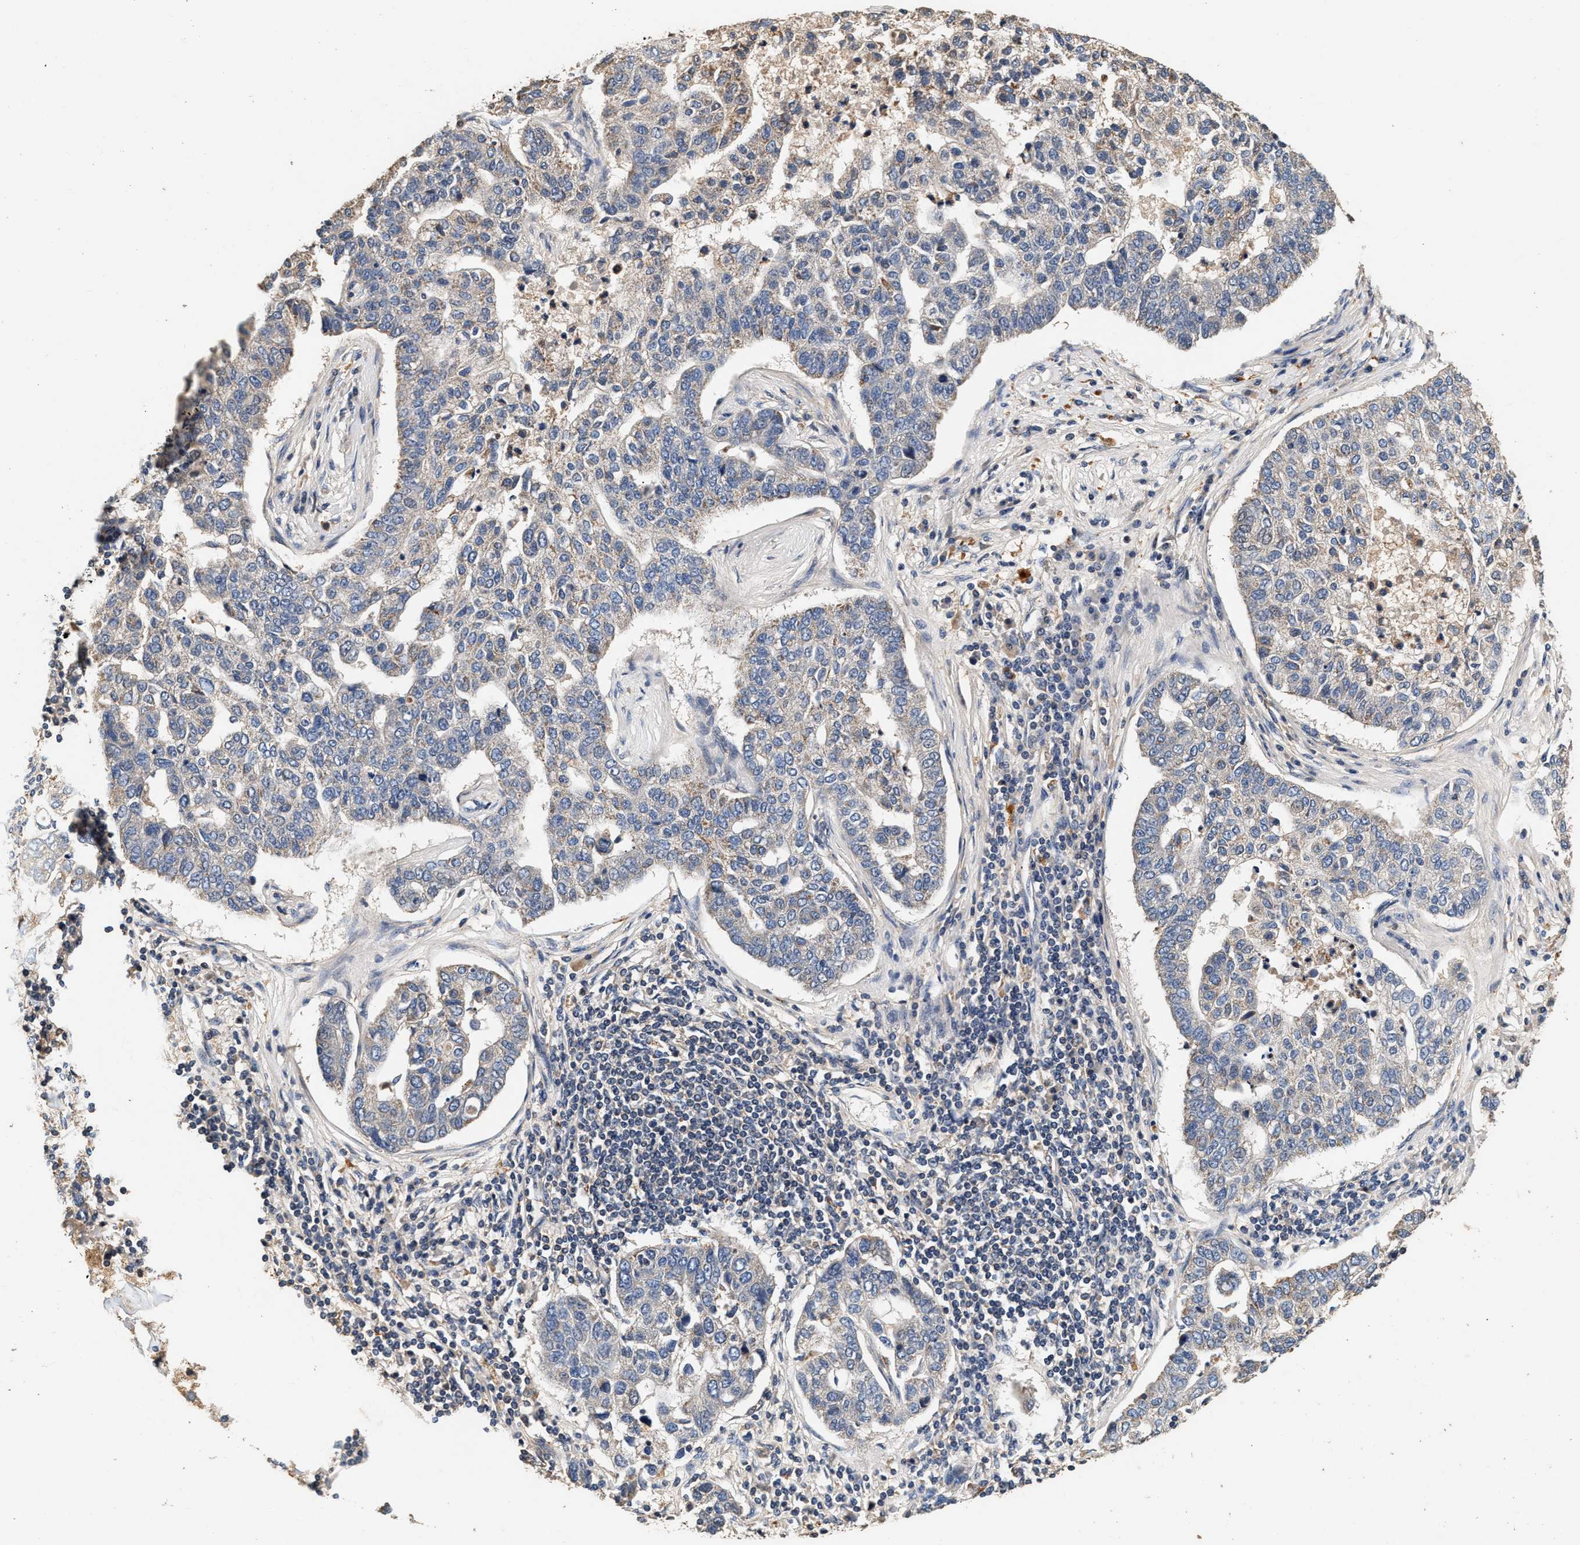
{"staining": {"intensity": "negative", "quantity": "none", "location": "none"}, "tissue": "pancreatic cancer", "cell_type": "Tumor cells", "image_type": "cancer", "snomed": [{"axis": "morphology", "description": "Adenocarcinoma, NOS"}, {"axis": "topography", "description": "Pancreas"}], "caption": "A high-resolution photomicrograph shows immunohistochemistry (IHC) staining of pancreatic adenocarcinoma, which shows no significant expression in tumor cells.", "gene": "PTGR3", "patient": {"sex": "female", "age": 61}}